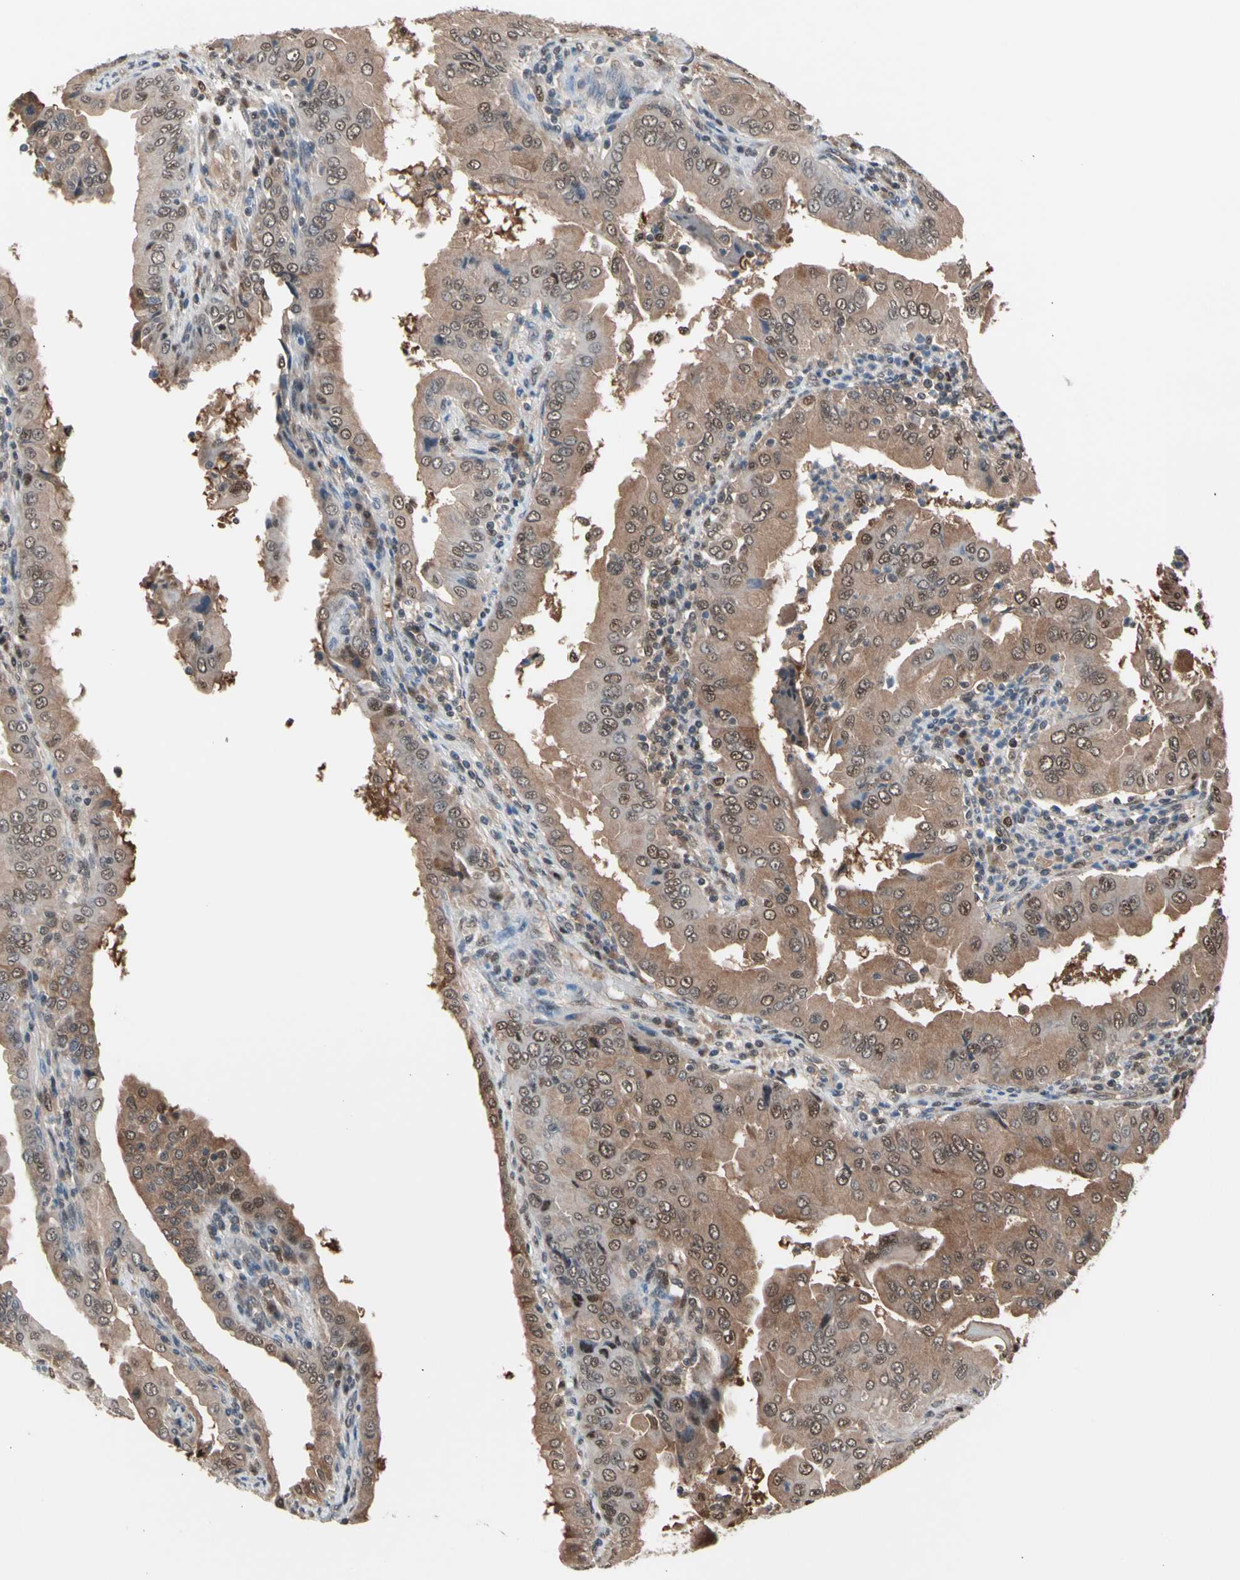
{"staining": {"intensity": "moderate", "quantity": ">75%", "location": "cytoplasmic/membranous,nuclear"}, "tissue": "thyroid cancer", "cell_type": "Tumor cells", "image_type": "cancer", "snomed": [{"axis": "morphology", "description": "Papillary adenocarcinoma, NOS"}, {"axis": "topography", "description": "Thyroid gland"}], "caption": "Approximately >75% of tumor cells in human papillary adenocarcinoma (thyroid) demonstrate moderate cytoplasmic/membranous and nuclear protein positivity as visualized by brown immunohistochemical staining.", "gene": "PSMA2", "patient": {"sex": "male", "age": 33}}